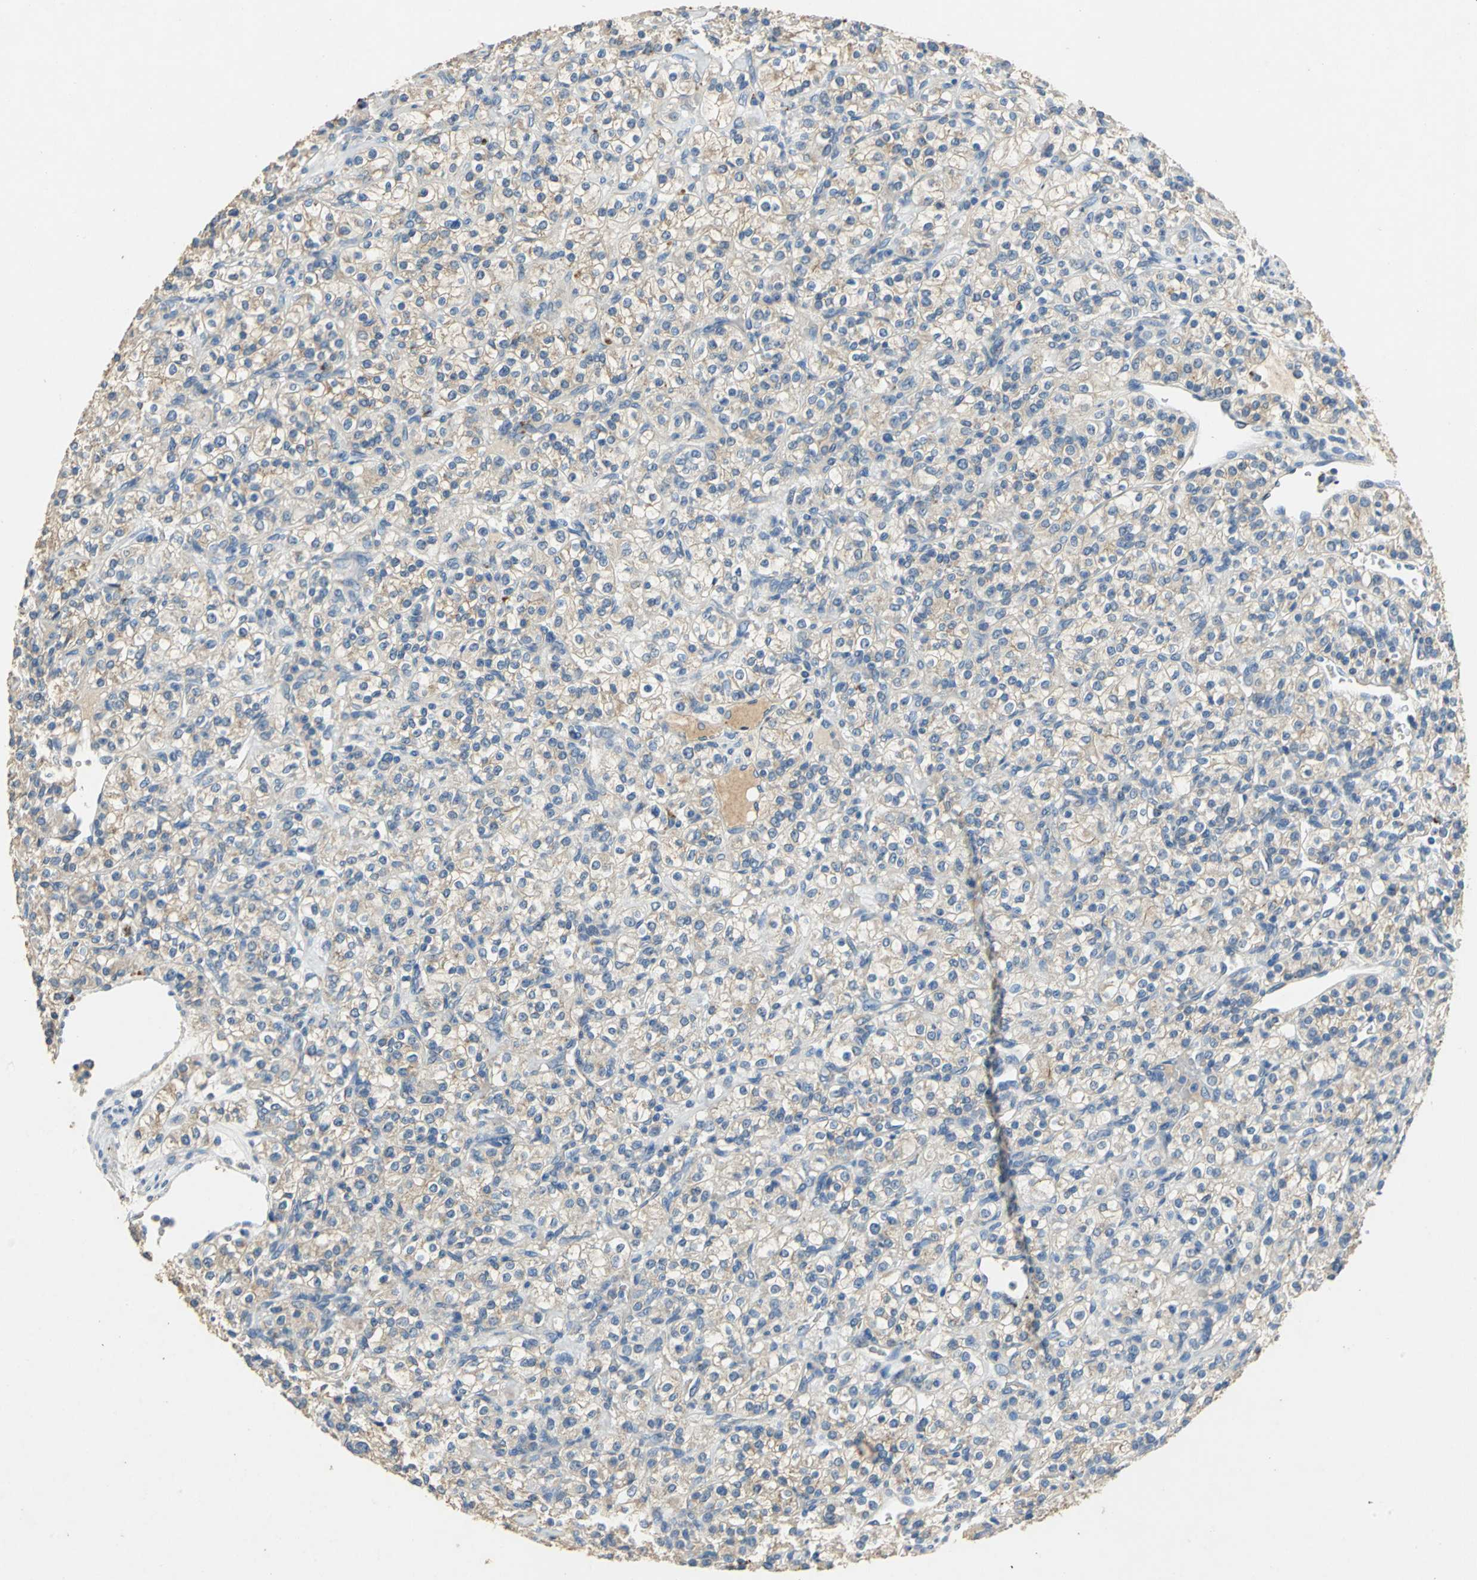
{"staining": {"intensity": "weak", "quantity": ">75%", "location": "cytoplasmic/membranous"}, "tissue": "renal cancer", "cell_type": "Tumor cells", "image_type": "cancer", "snomed": [{"axis": "morphology", "description": "Adenocarcinoma, NOS"}, {"axis": "topography", "description": "Kidney"}], "caption": "Immunohistochemistry (IHC) photomicrograph of neoplastic tissue: renal cancer (adenocarcinoma) stained using IHC exhibits low levels of weak protein expression localized specifically in the cytoplasmic/membranous of tumor cells, appearing as a cytoplasmic/membranous brown color.", "gene": "ADAMTS5", "patient": {"sex": "male", "age": 77}}